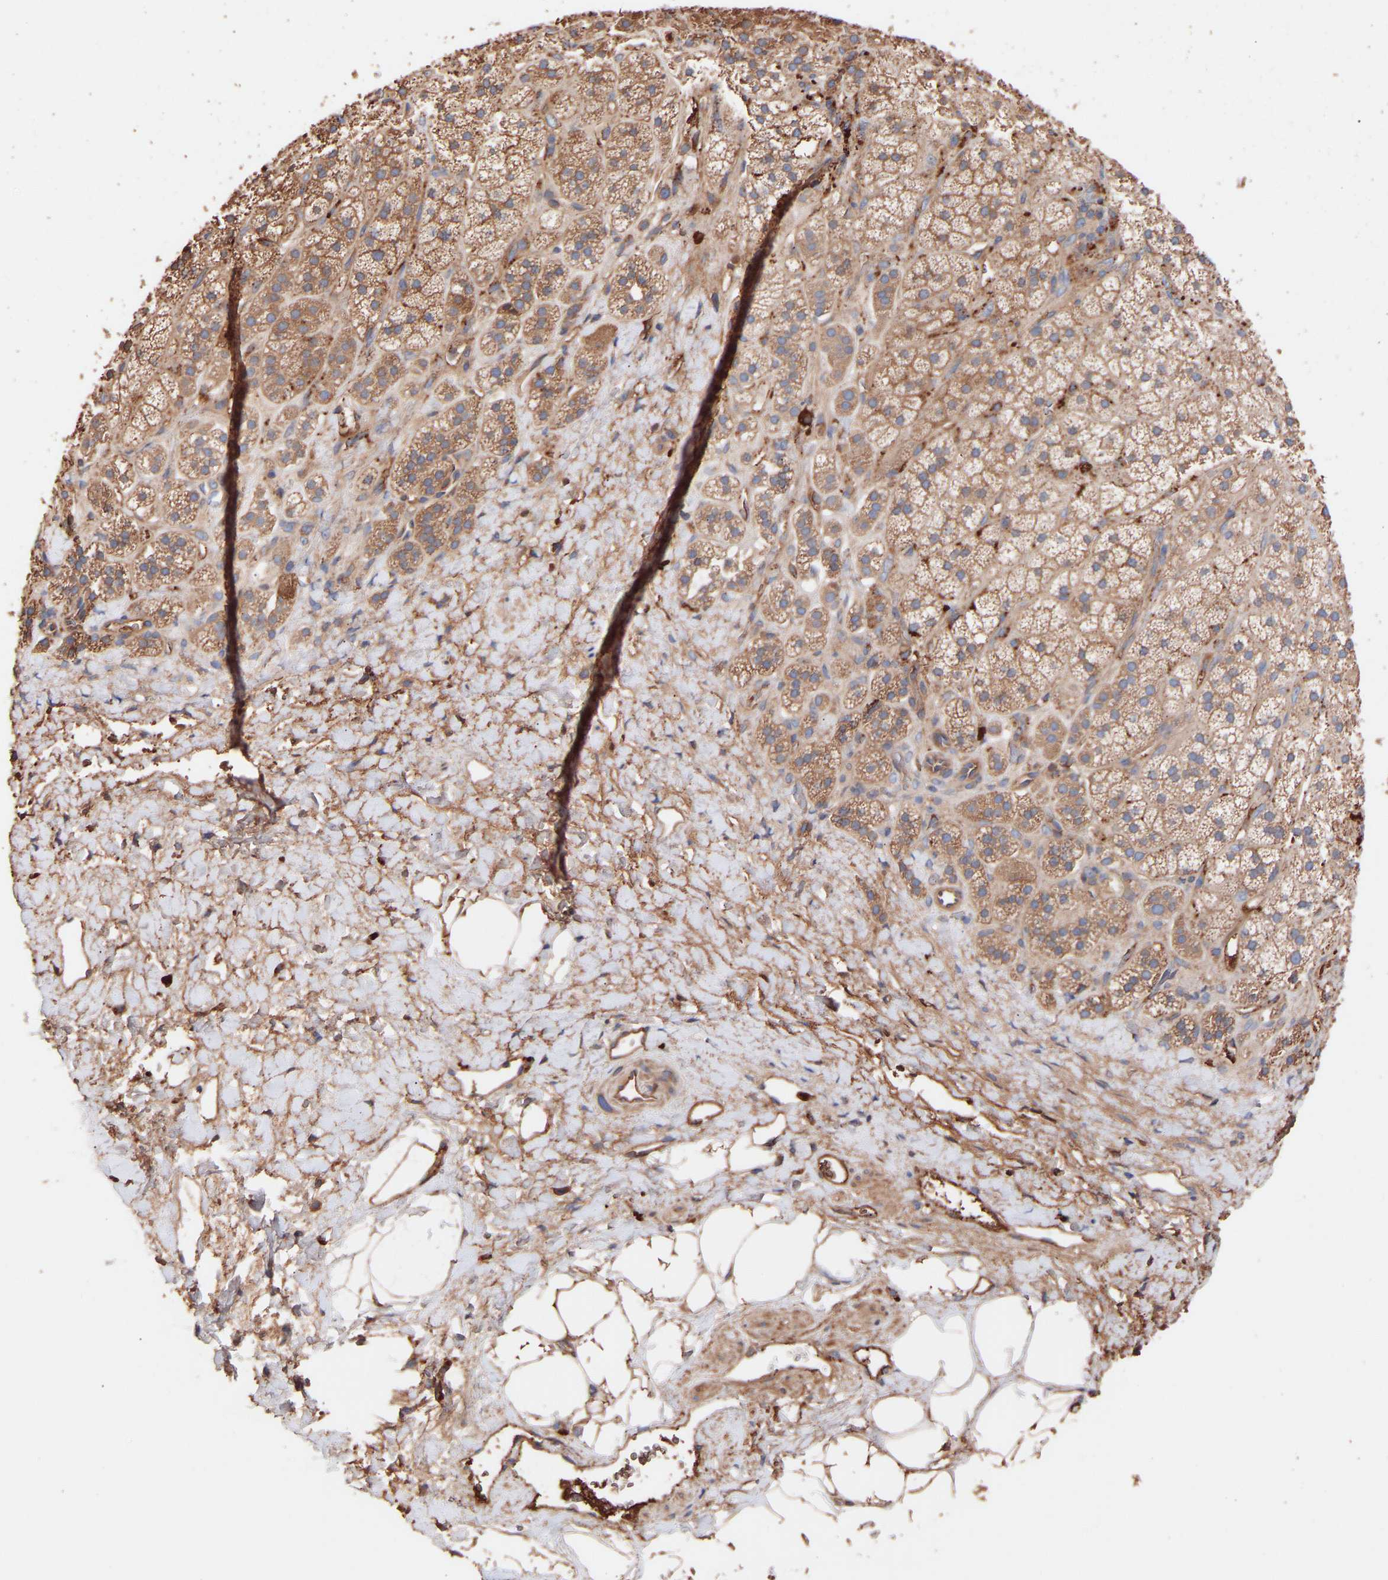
{"staining": {"intensity": "moderate", "quantity": ">75%", "location": "cytoplasmic/membranous"}, "tissue": "adrenal gland", "cell_type": "Glandular cells", "image_type": "normal", "snomed": [{"axis": "morphology", "description": "Normal tissue, NOS"}, {"axis": "topography", "description": "Adrenal gland"}], "caption": "This micrograph shows normal adrenal gland stained with IHC to label a protein in brown. The cytoplasmic/membranous of glandular cells show moderate positivity for the protein. Nuclei are counter-stained blue.", "gene": "TMEM268", "patient": {"sex": "male", "age": 56}}